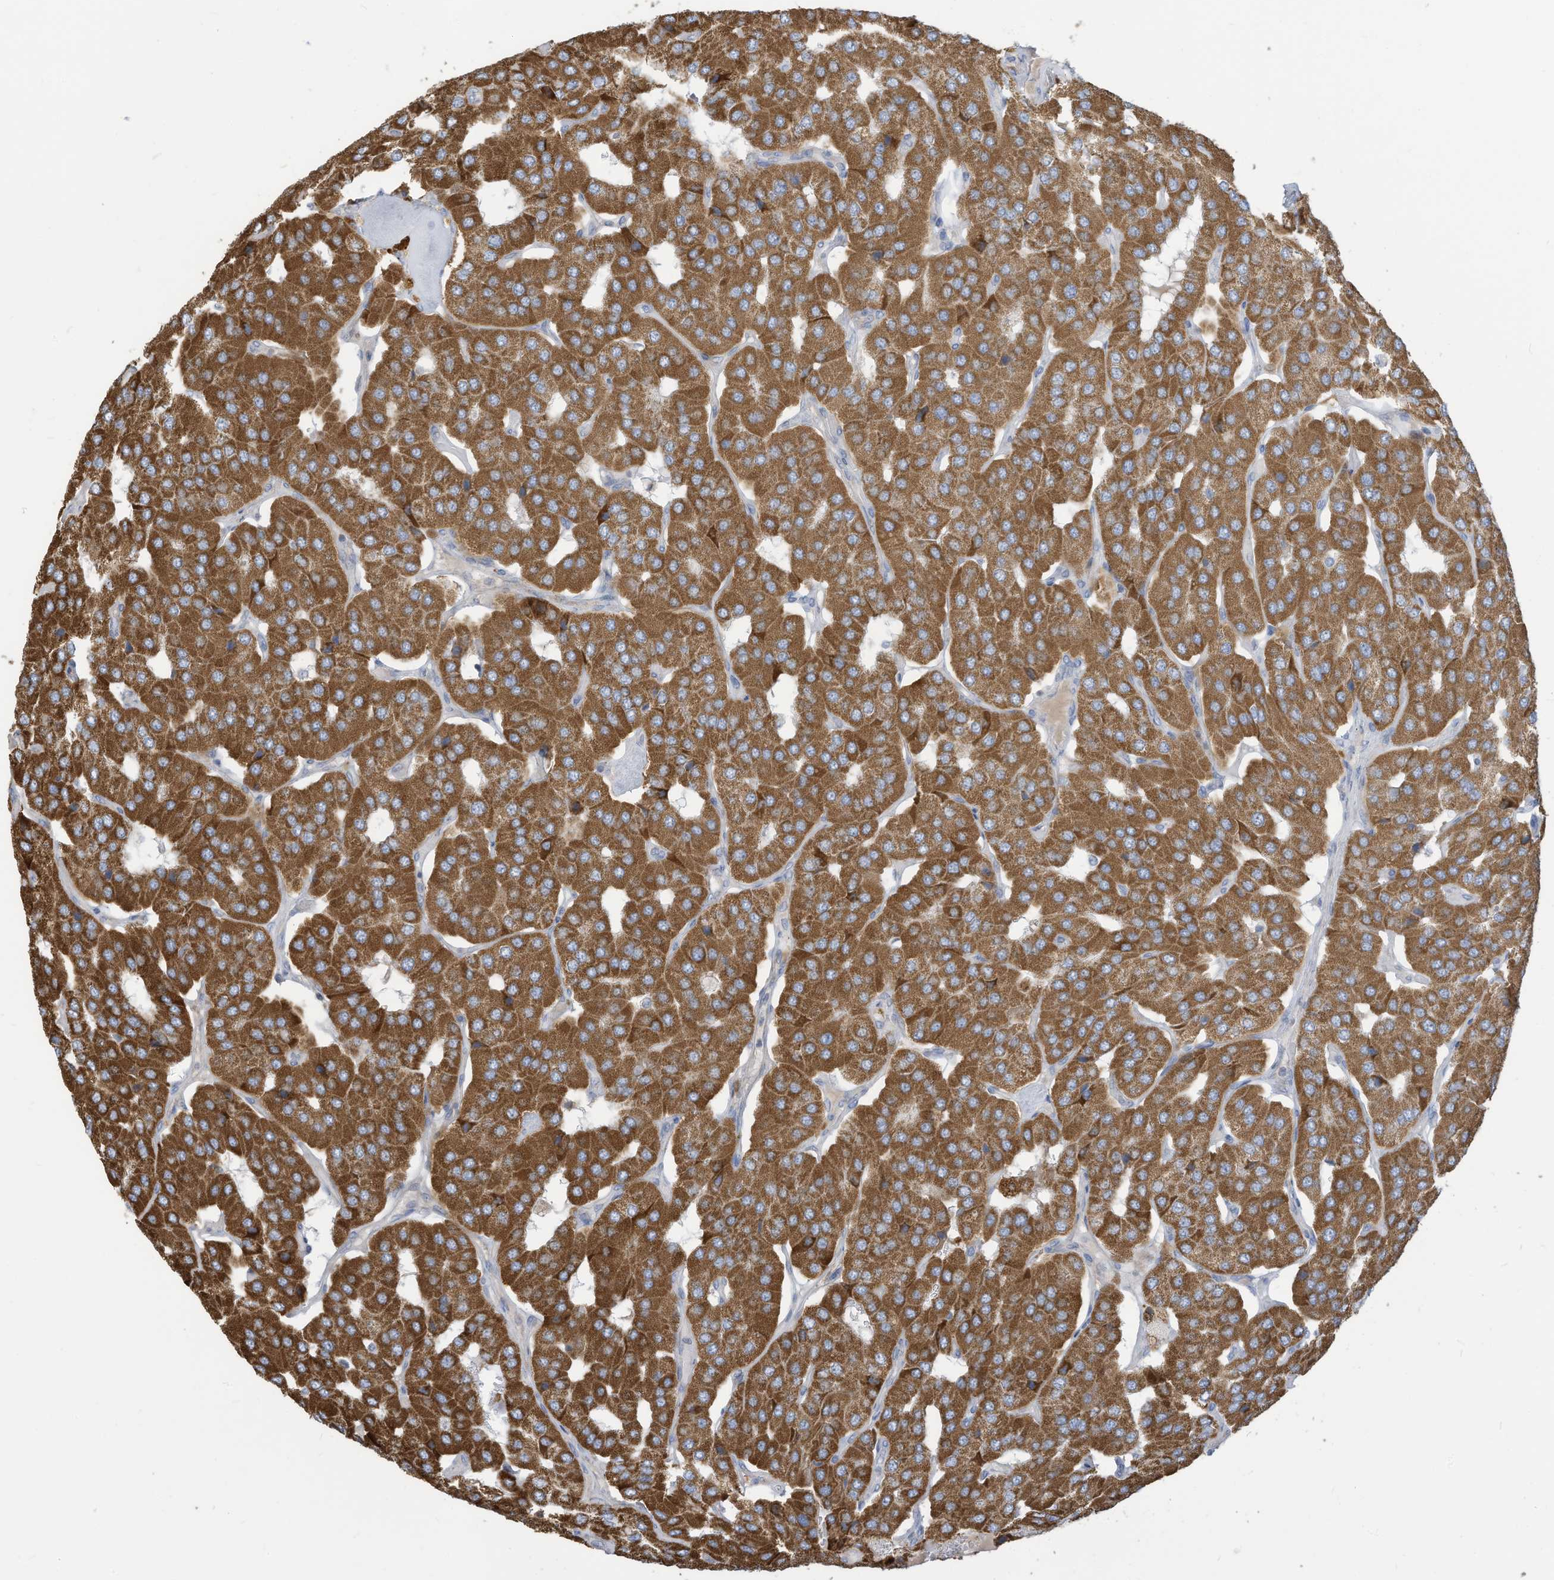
{"staining": {"intensity": "strong", "quantity": ">75%", "location": "cytoplasmic/membranous"}, "tissue": "parathyroid gland", "cell_type": "Glandular cells", "image_type": "normal", "snomed": [{"axis": "morphology", "description": "Normal tissue, NOS"}, {"axis": "morphology", "description": "Adenoma, NOS"}, {"axis": "topography", "description": "Parathyroid gland"}], "caption": "Brown immunohistochemical staining in unremarkable human parathyroid gland demonstrates strong cytoplasmic/membranous staining in about >75% of glandular cells. The protein is stained brown, and the nuclei are stained in blue (DAB IHC with brightfield microscopy, high magnification).", "gene": "GTPBP2", "patient": {"sex": "female", "age": 86}}